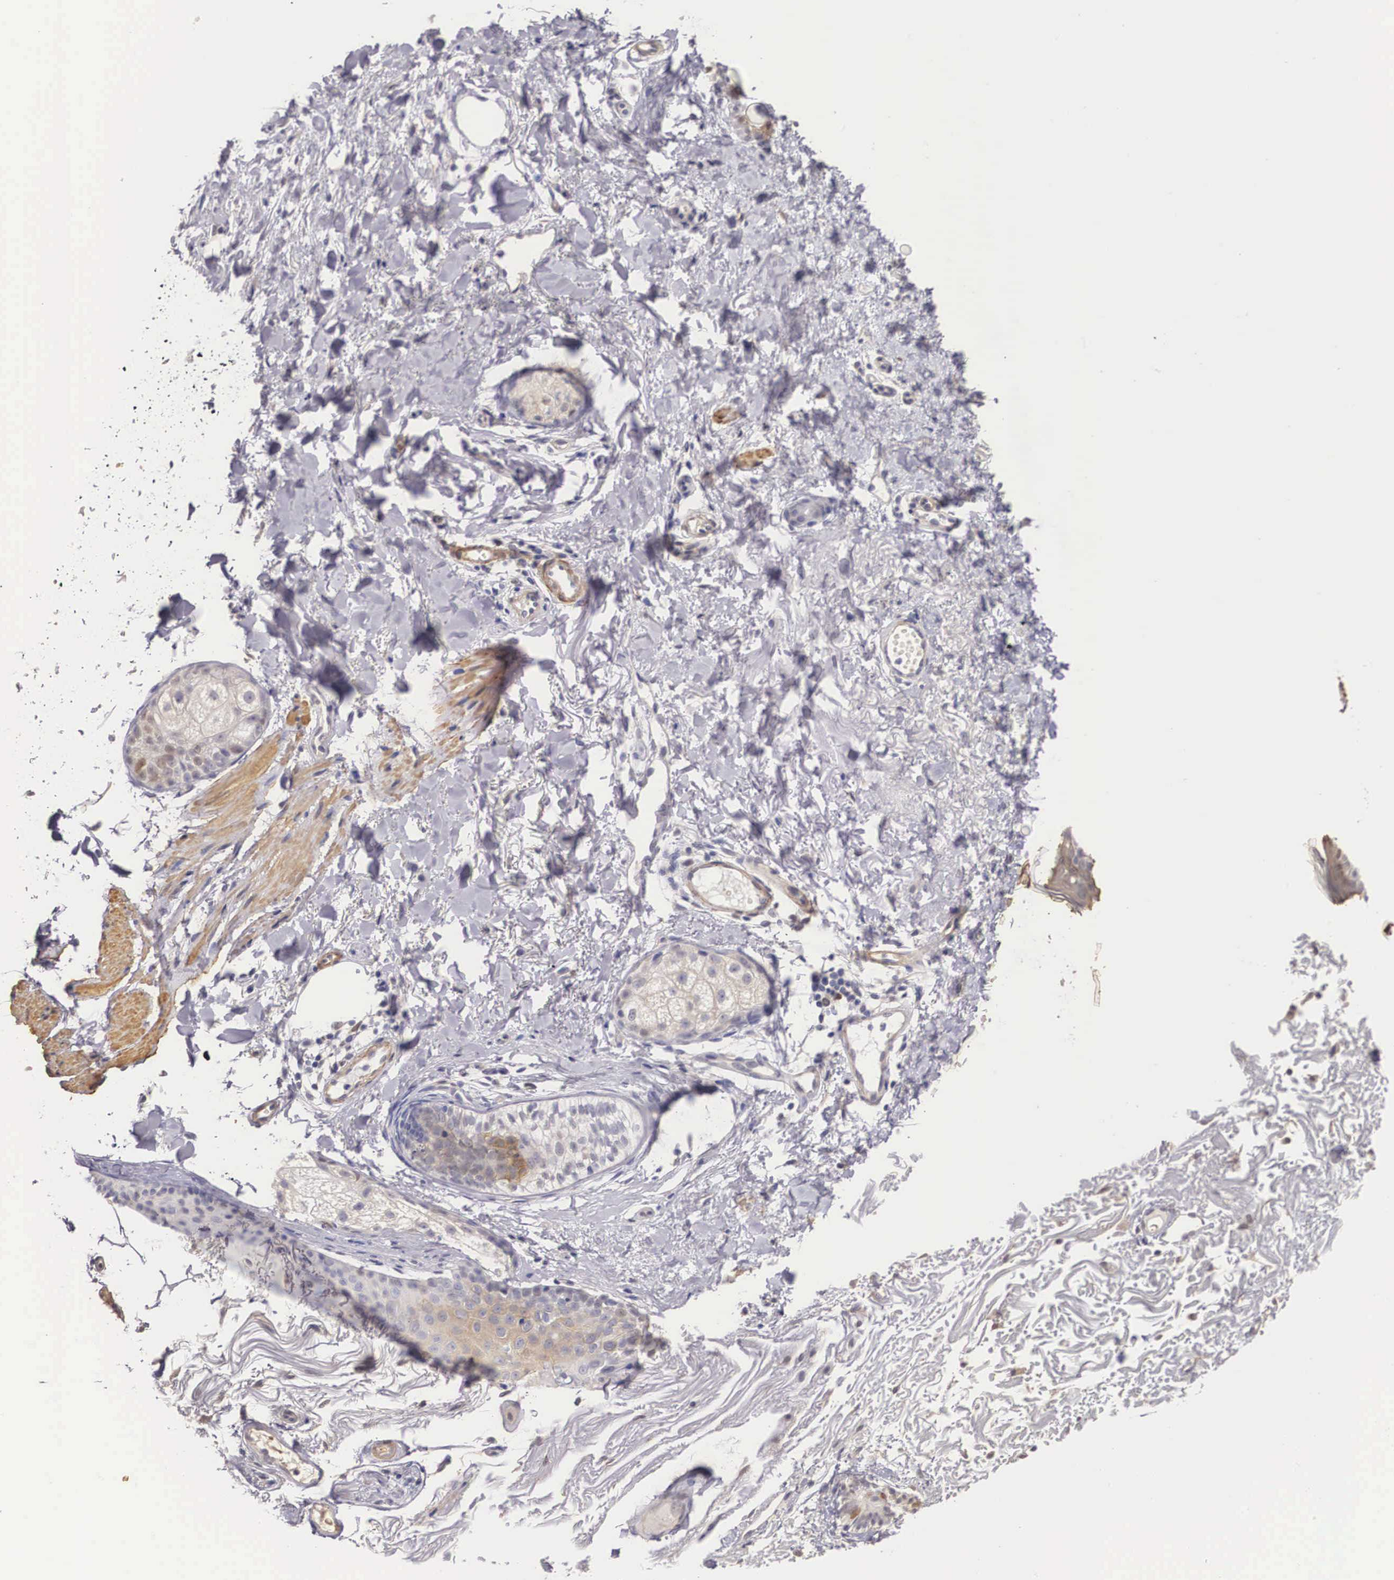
{"staining": {"intensity": "weak", "quantity": "25%-75%", "location": "cytoplasmic/membranous"}, "tissue": "skin", "cell_type": "Keratinocytes", "image_type": "normal", "snomed": [{"axis": "morphology", "description": "Normal tissue, NOS"}, {"axis": "morphology", "description": "Neoplasm, benign, NOS"}, {"axis": "topography", "description": "Skin"}], "caption": "A brown stain labels weak cytoplasmic/membranous positivity of a protein in keratinocytes of benign human skin. Nuclei are stained in blue.", "gene": "ENOX2", "patient": {"sex": "female", "age": 53}}